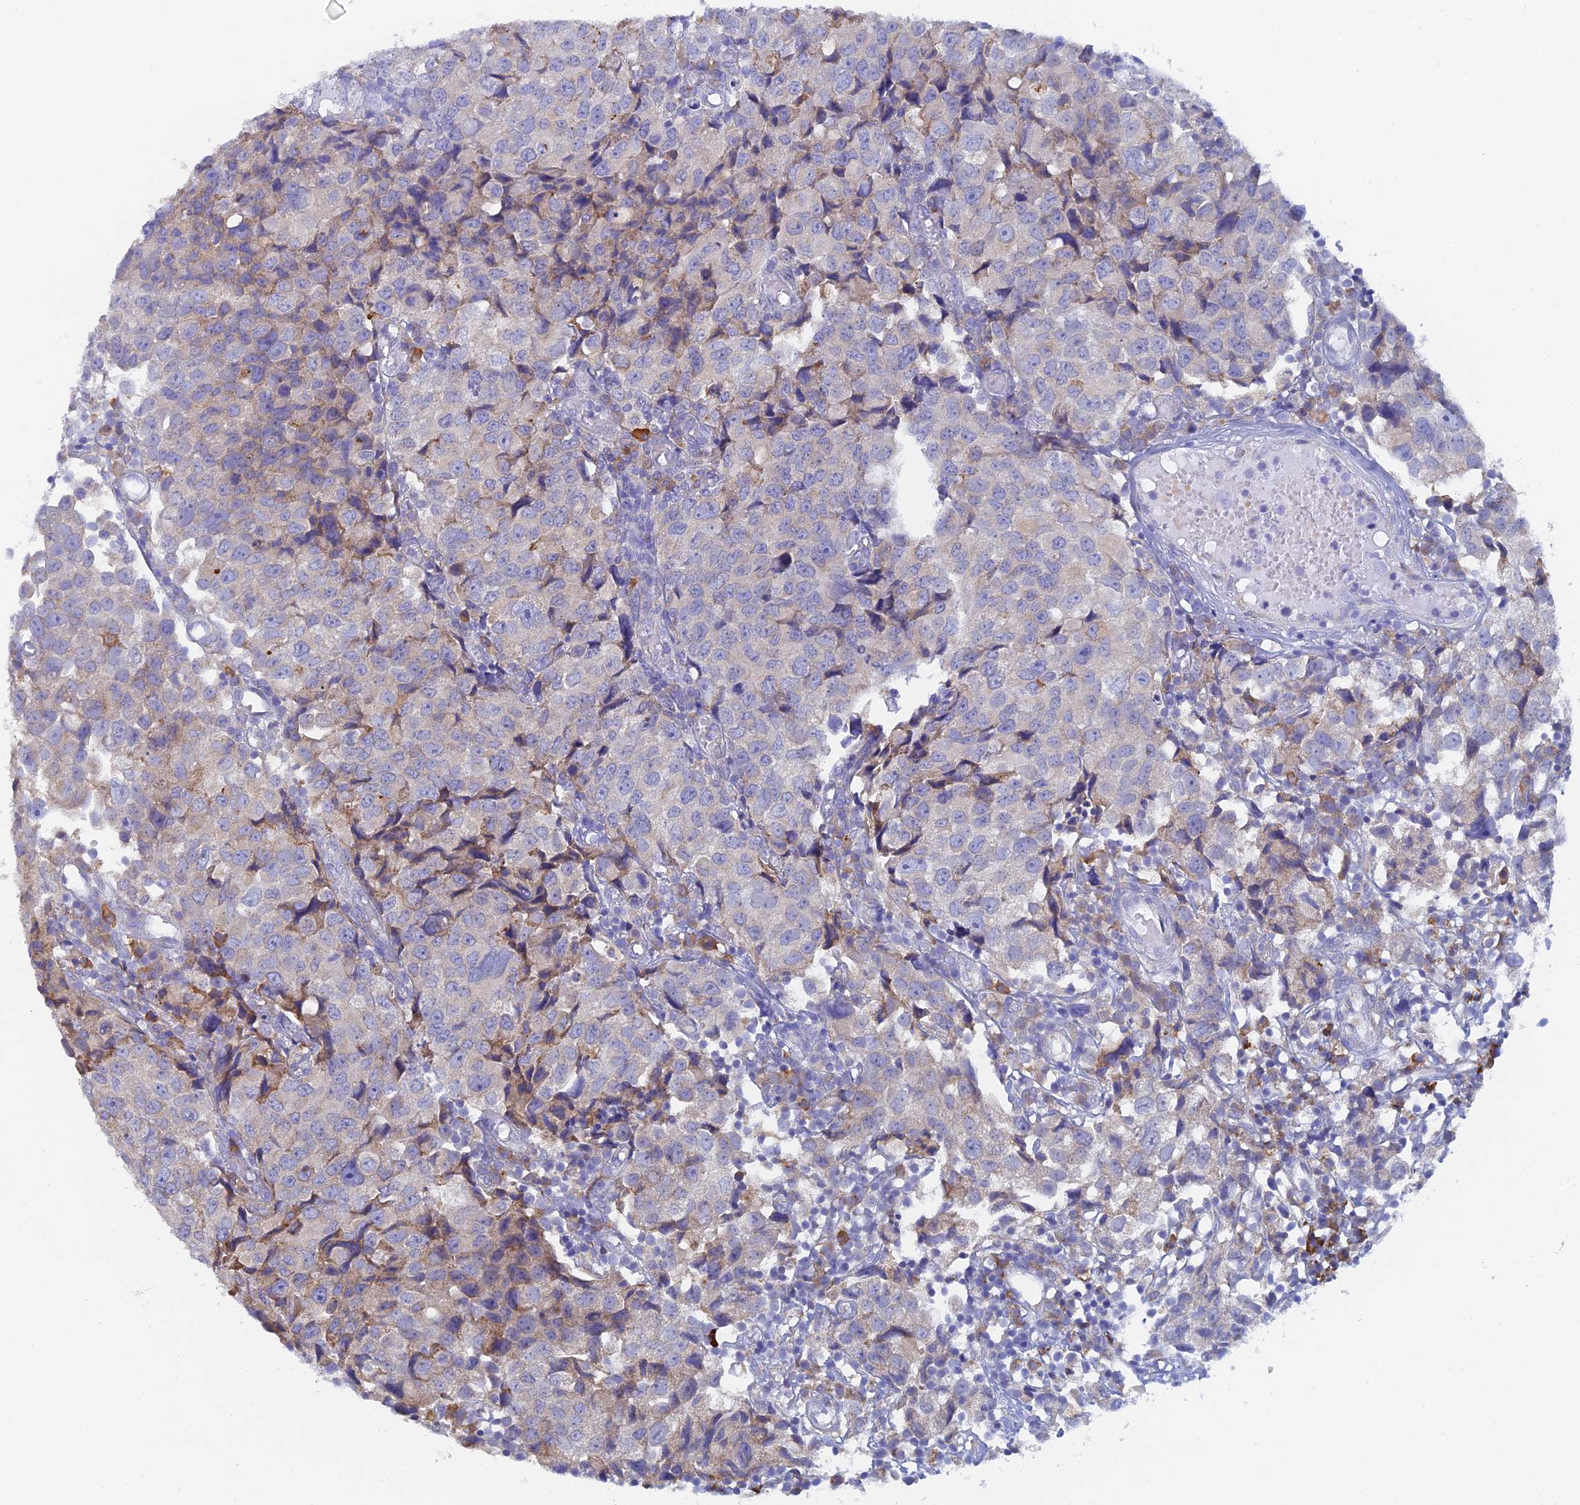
{"staining": {"intensity": "negative", "quantity": "none", "location": "none"}, "tissue": "urothelial cancer", "cell_type": "Tumor cells", "image_type": "cancer", "snomed": [{"axis": "morphology", "description": "Urothelial carcinoma, High grade"}, {"axis": "topography", "description": "Urinary bladder"}], "caption": "Tumor cells are negative for brown protein staining in high-grade urothelial carcinoma.", "gene": "WDR35", "patient": {"sex": "female", "age": 75}}